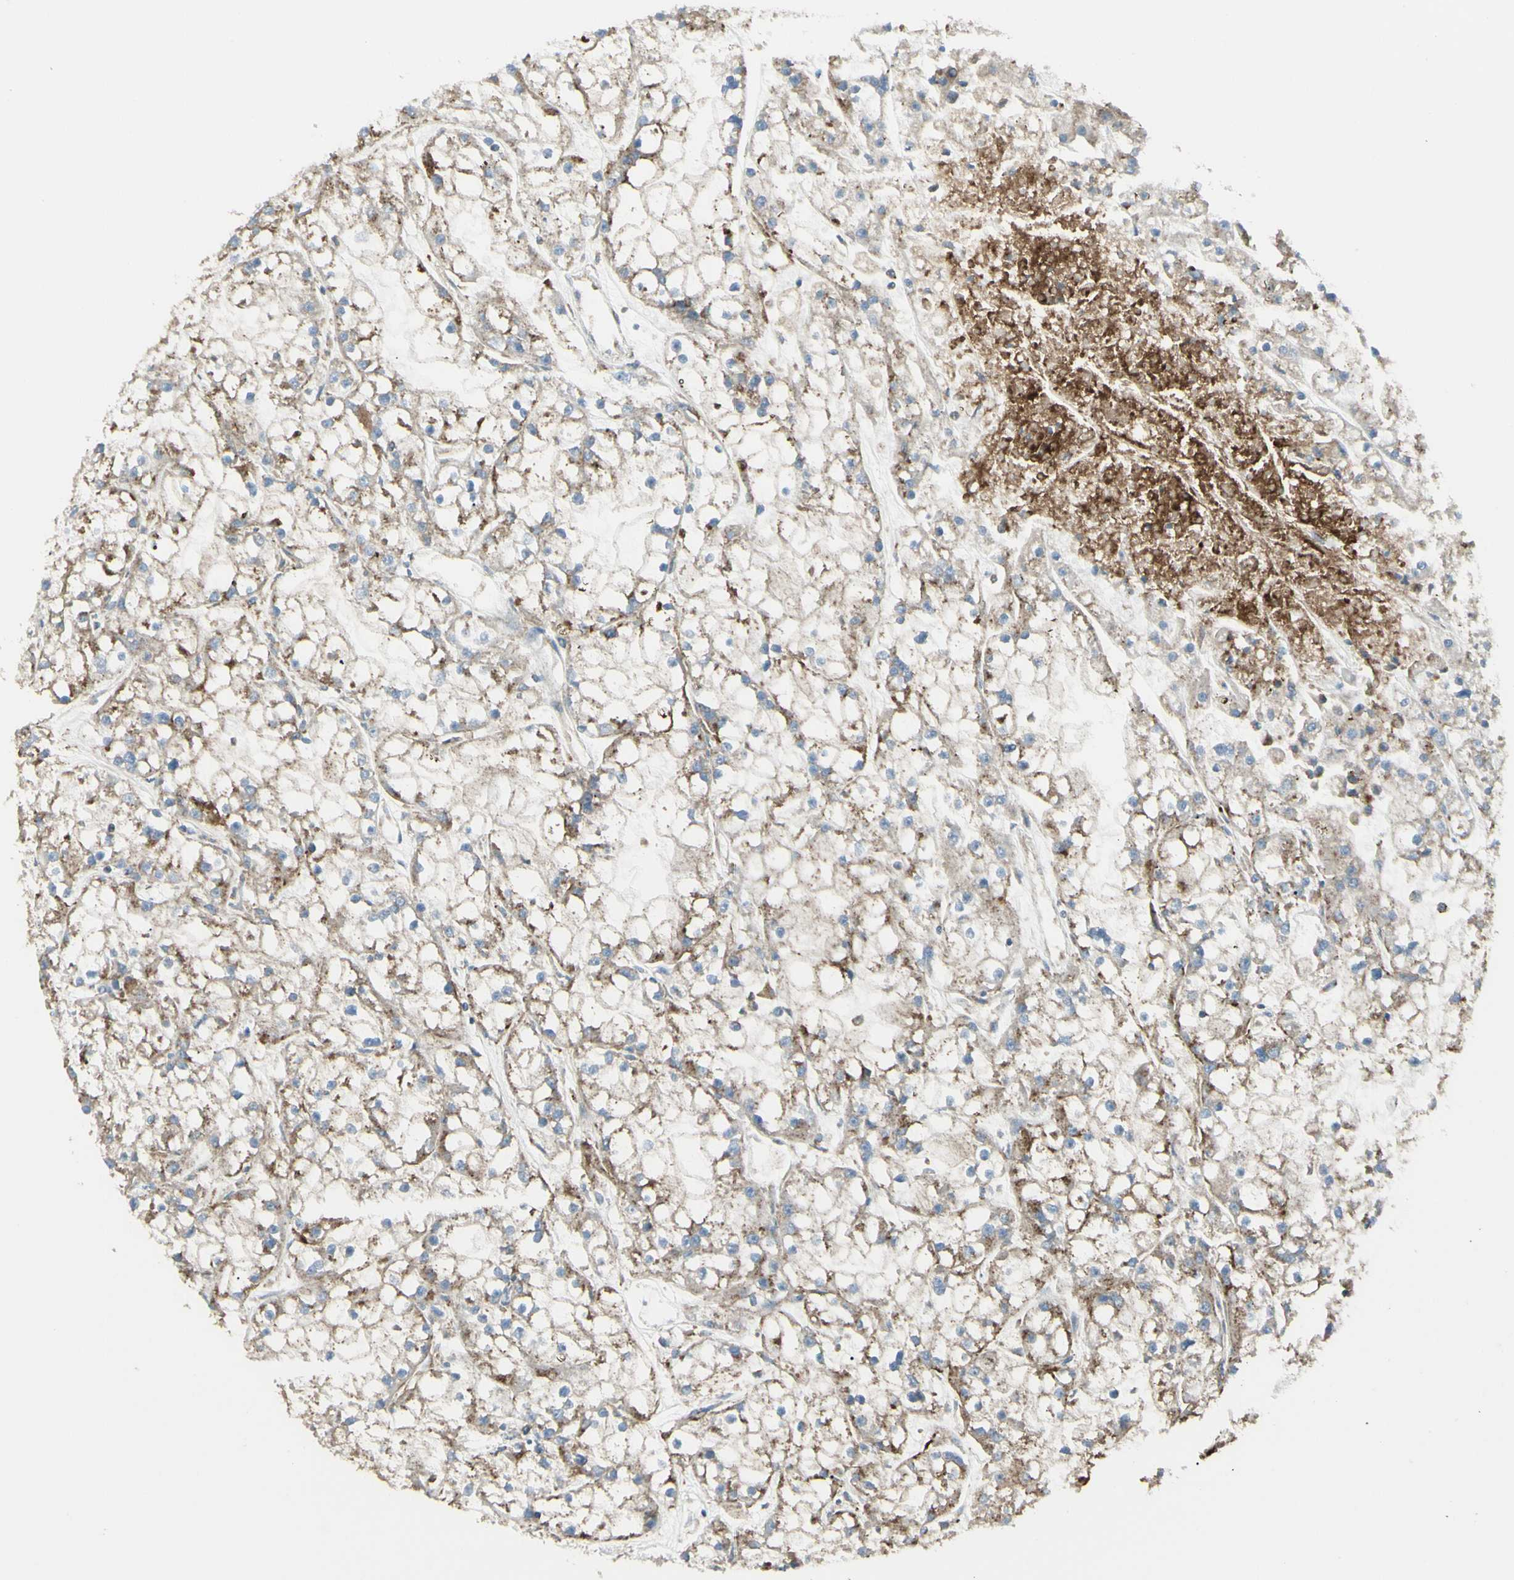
{"staining": {"intensity": "weak", "quantity": "25%-75%", "location": "cytoplasmic/membranous"}, "tissue": "renal cancer", "cell_type": "Tumor cells", "image_type": "cancer", "snomed": [{"axis": "morphology", "description": "Adenocarcinoma, NOS"}, {"axis": "topography", "description": "Kidney"}], "caption": "Renal adenocarcinoma tissue shows weak cytoplasmic/membranous expression in approximately 25%-75% of tumor cells", "gene": "NAPA", "patient": {"sex": "female", "age": 52}}